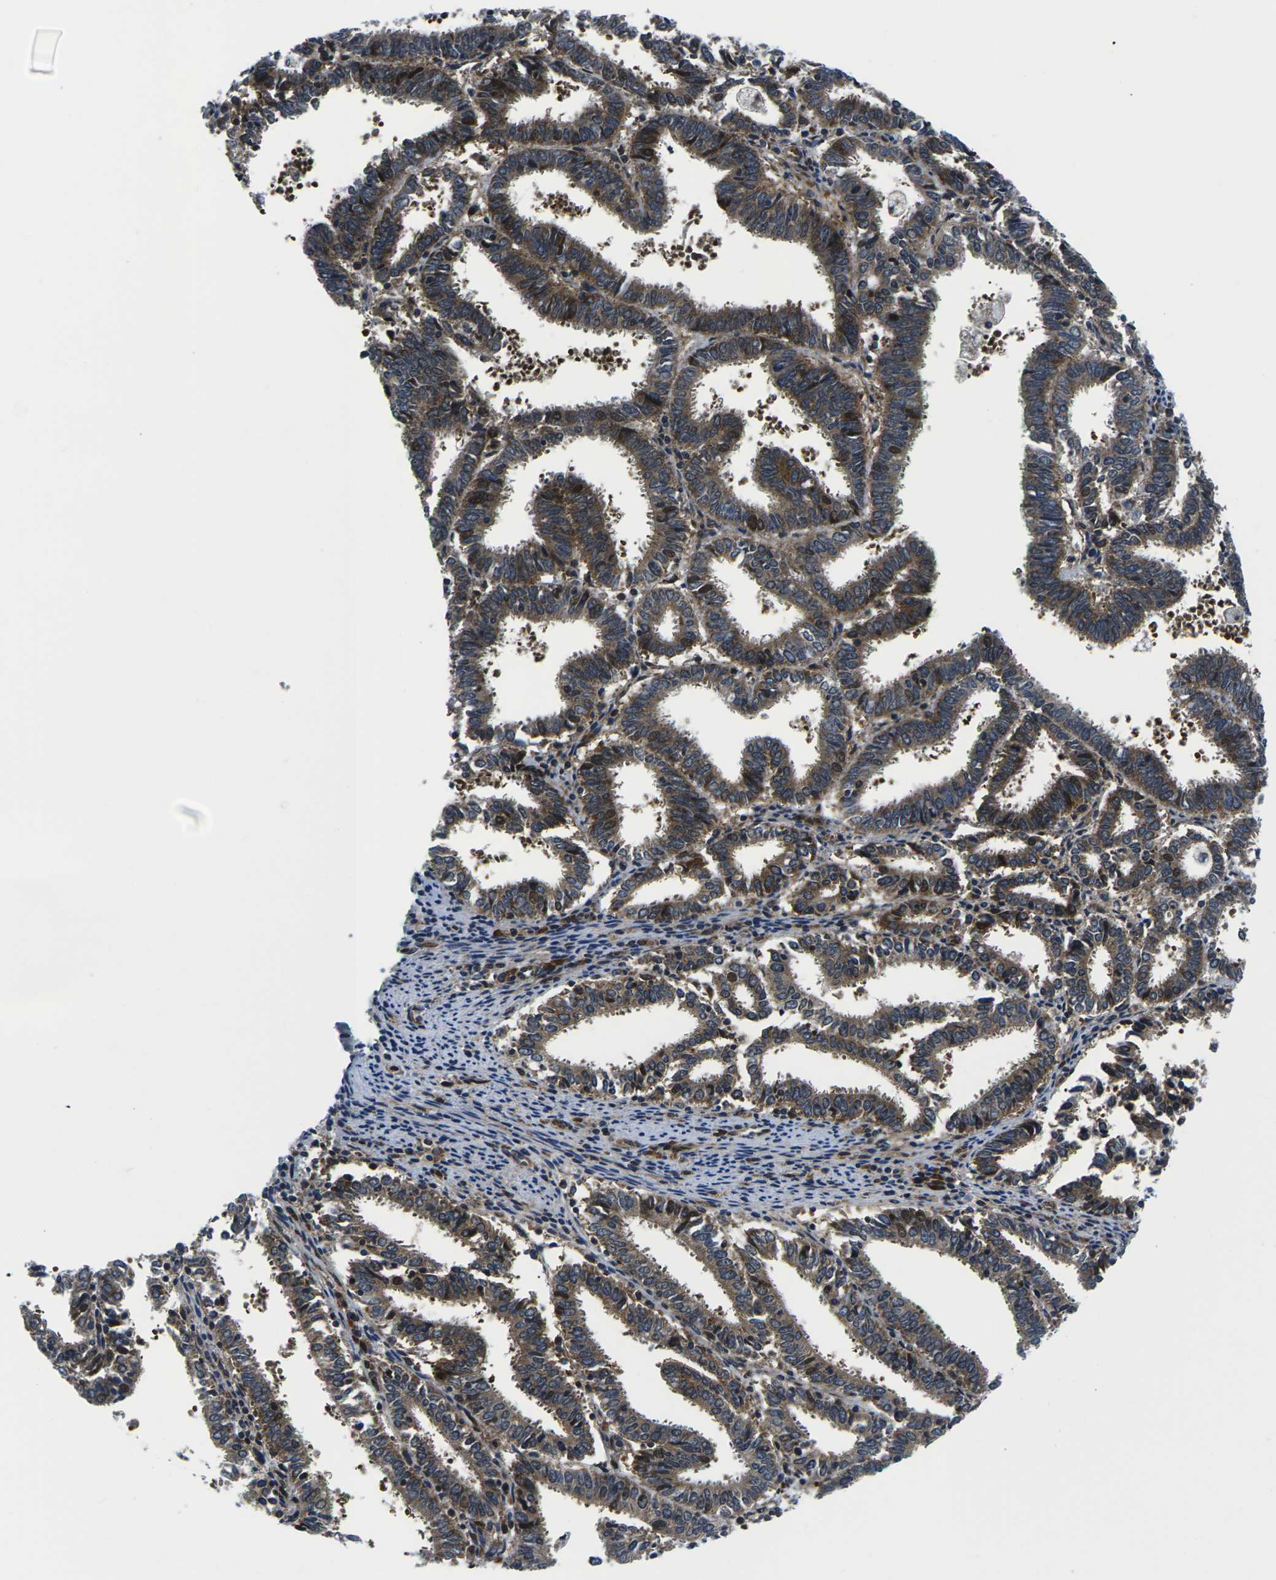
{"staining": {"intensity": "moderate", "quantity": ">75%", "location": "cytoplasmic/membranous,nuclear"}, "tissue": "endometrial cancer", "cell_type": "Tumor cells", "image_type": "cancer", "snomed": [{"axis": "morphology", "description": "Adenocarcinoma, NOS"}, {"axis": "topography", "description": "Uterus"}], "caption": "DAB immunohistochemical staining of human endometrial cancer exhibits moderate cytoplasmic/membranous and nuclear protein staining in approximately >75% of tumor cells.", "gene": "EIF4E", "patient": {"sex": "female", "age": 83}}